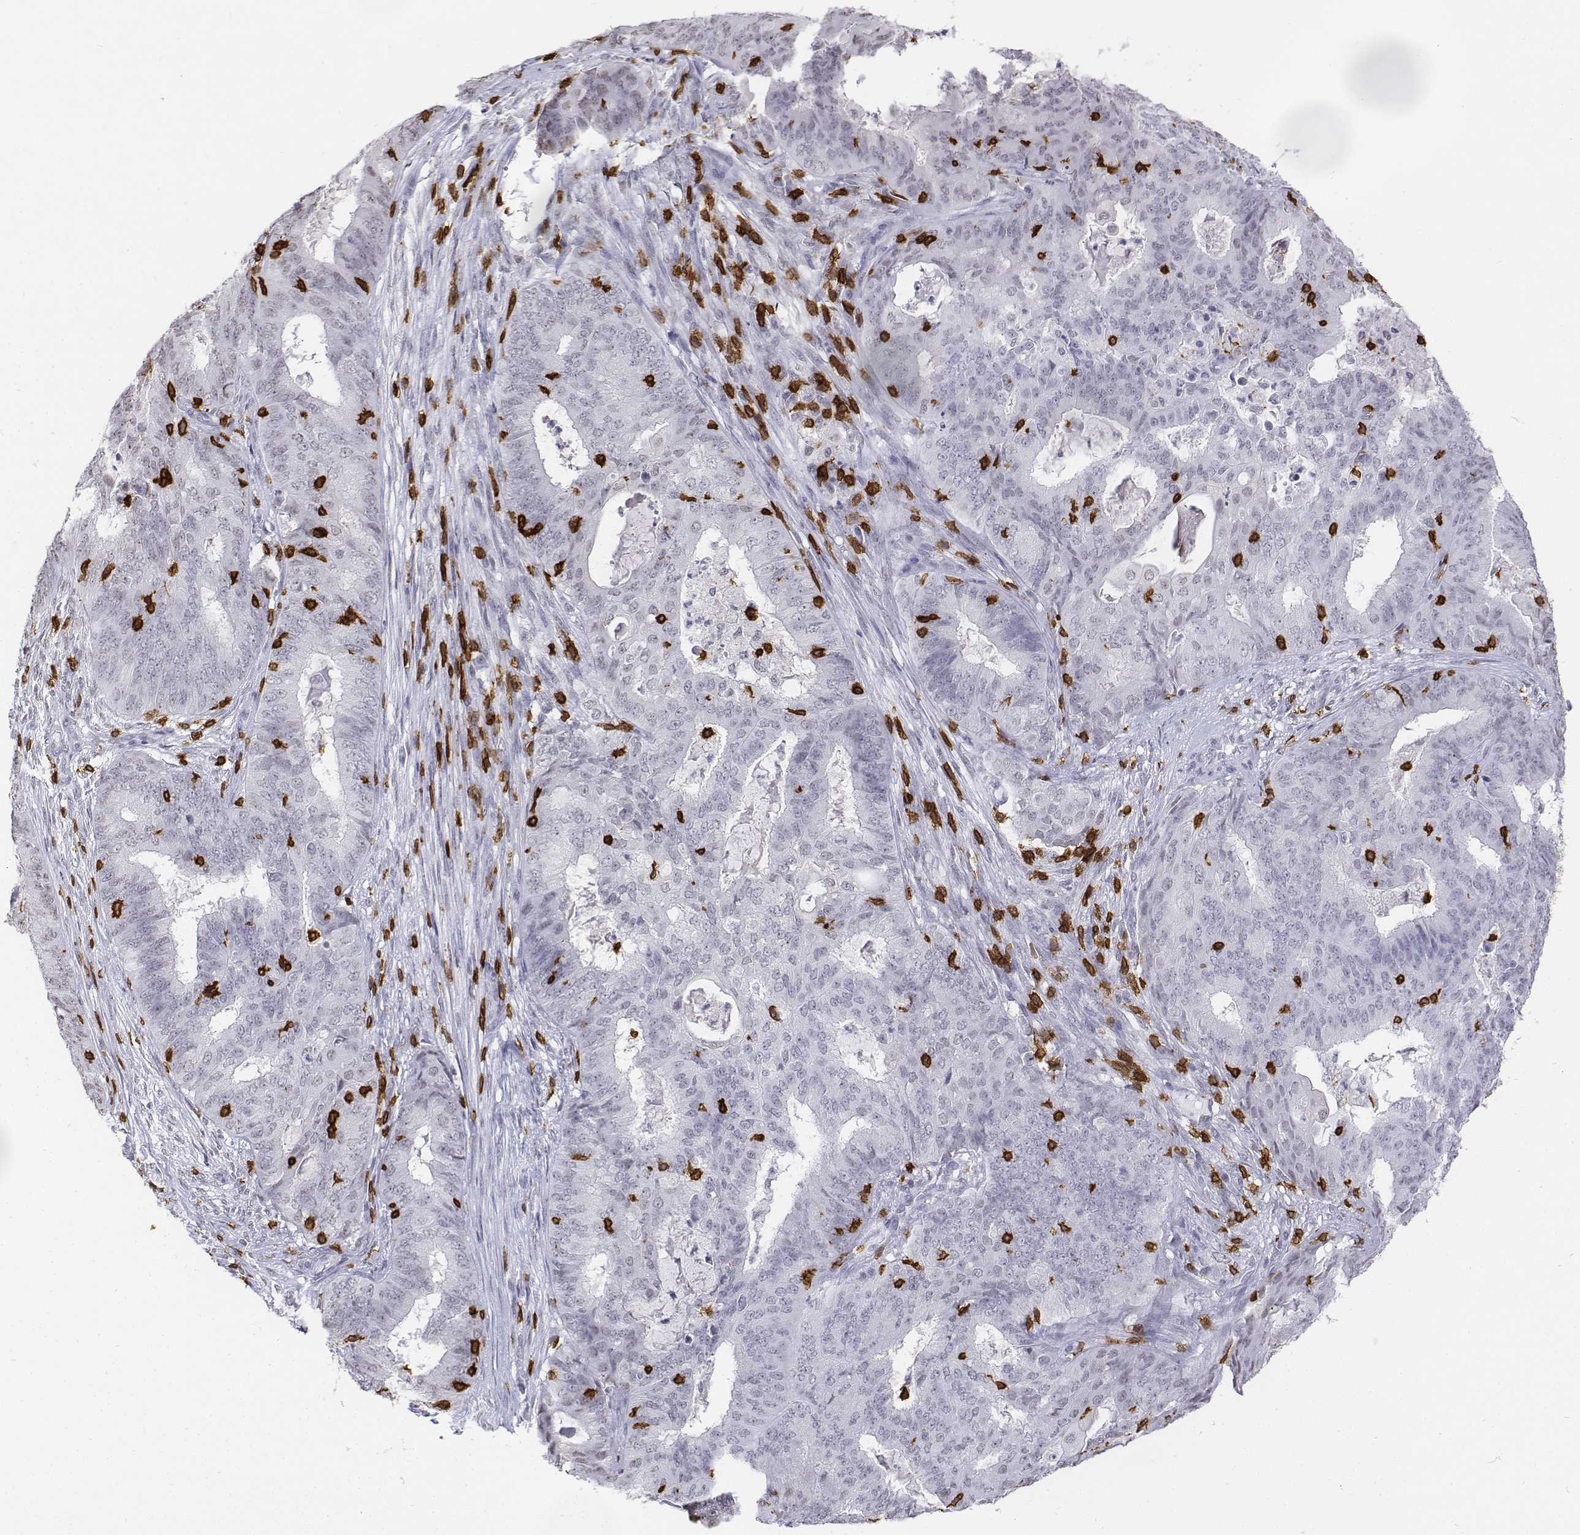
{"staining": {"intensity": "negative", "quantity": "none", "location": "none"}, "tissue": "endometrial cancer", "cell_type": "Tumor cells", "image_type": "cancer", "snomed": [{"axis": "morphology", "description": "Adenocarcinoma, NOS"}, {"axis": "topography", "description": "Endometrium"}], "caption": "Adenocarcinoma (endometrial) was stained to show a protein in brown. There is no significant staining in tumor cells. (DAB (3,3'-diaminobenzidine) immunohistochemistry visualized using brightfield microscopy, high magnification).", "gene": "CD3E", "patient": {"sex": "female", "age": 62}}